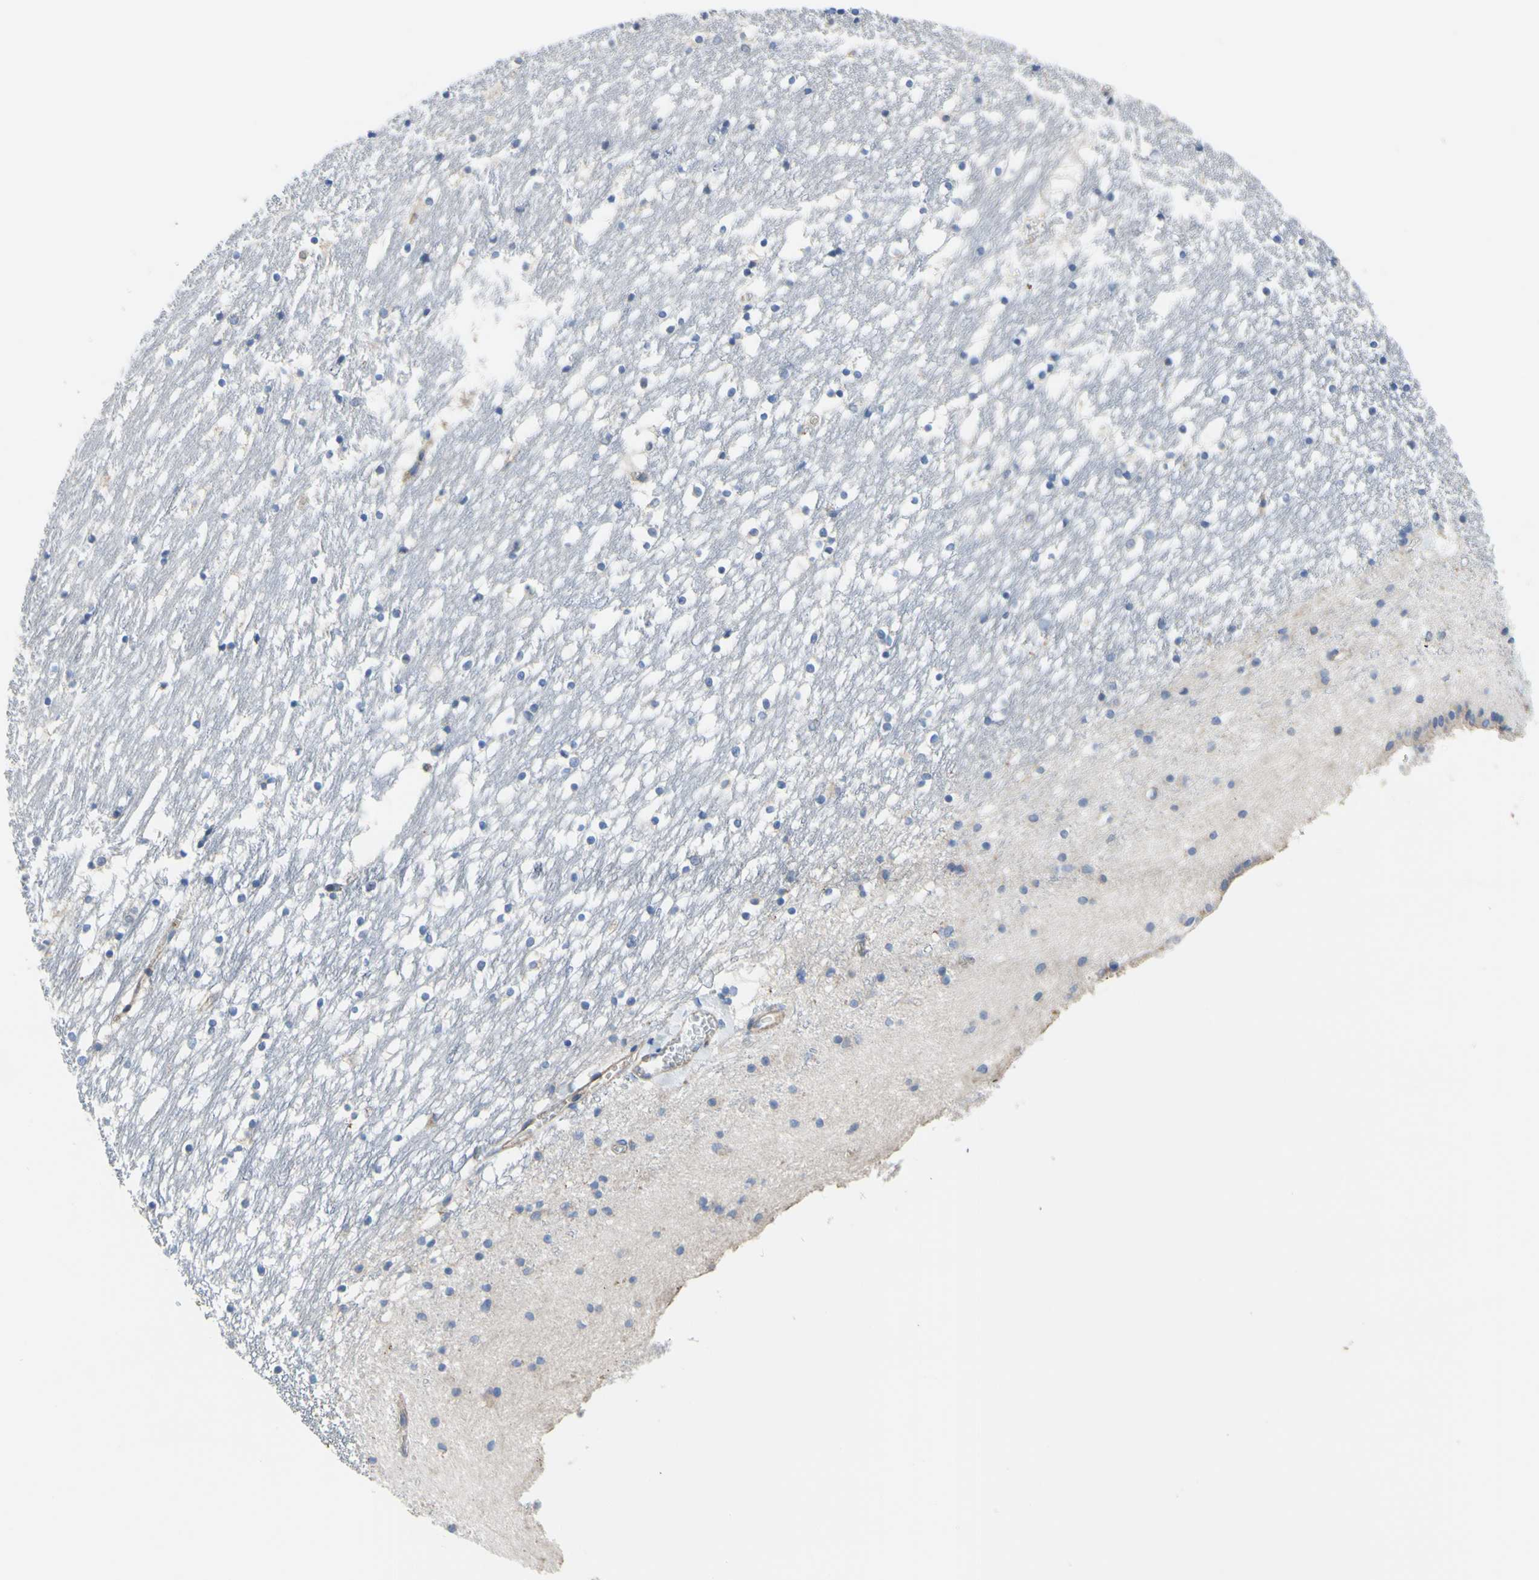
{"staining": {"intensity": "moderate", "quantity": "<25%", "location": "cytoplasmic/membranous"}, "tissue": "caudate", "cell_type": "Glial cells", "image_type": "normal", "snomed": [{"axis": "morphology", "description": "Normal tissue, NOS"}, {"axis": "topography", "description": "Lateral ventricle wall"}], "caption": "Protein expression analysis of normal caudate shows moderate cytoplasmic/membranous staining in approximately <25% of glial cells.", "gene": "BECN1", "patient": {"sex": "male", "age": 45}}